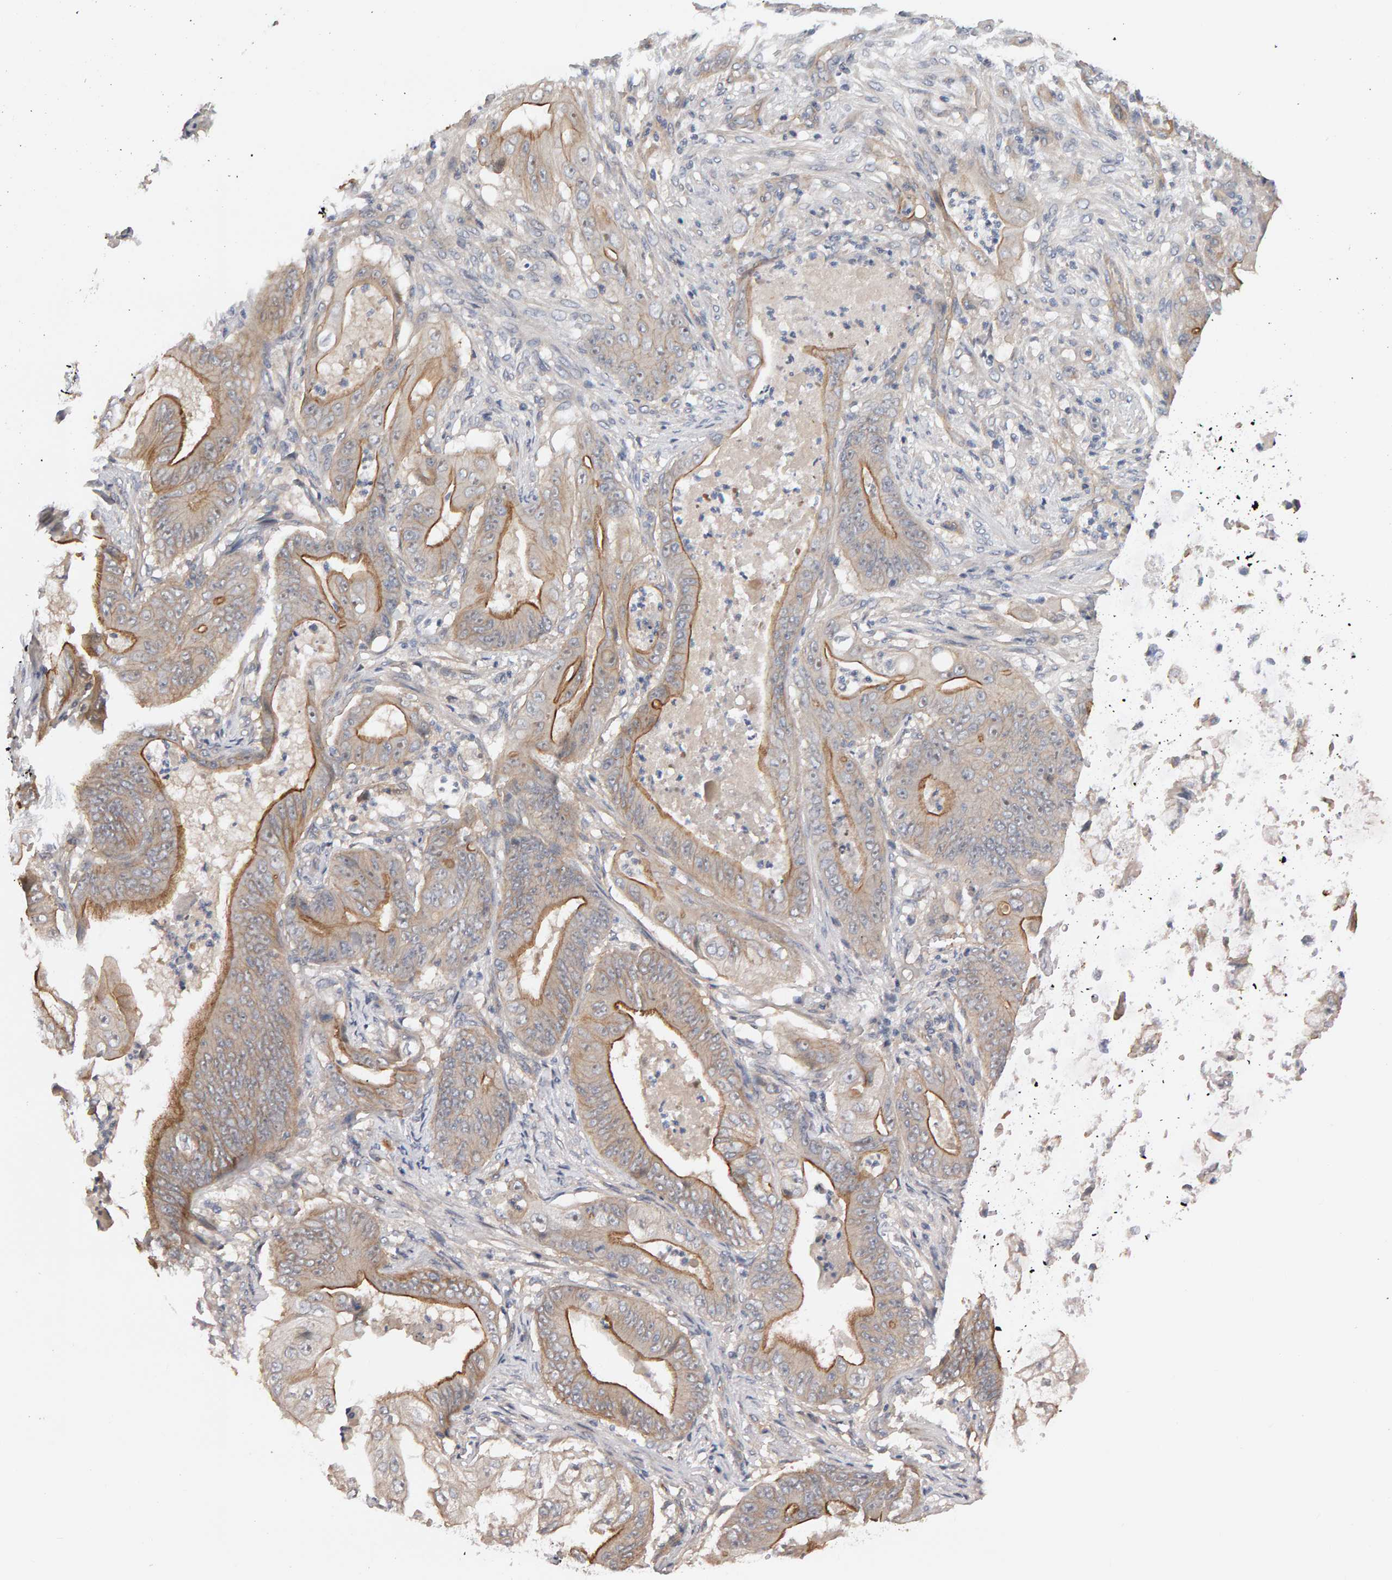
{"staining": {"intensity": "moderate", "quantity": "25%-75%", "location": "cytoplasmic/membranous"}, "tissue": "stomach cancer", "cell_type": "Tumor cells", "image_type": "cancer", "snomed": [{"axis": "morphology", "description": "Normal tissue, NOS"}, {"axis": "morphology", "description": "Adenocarcinoma, NOS"}, {"axis": "topography", "description": "Stomach"}], "caption": "A medium amount of moderate cytoplasmic/membranous expression is identified in approximately 25%-75% of tumor cells in stomach adenocarcinoma tissue. Nuclei are stained in blue.", "gene": "PPP1R16A", "patient": {"sex": "male", "age": 62}}